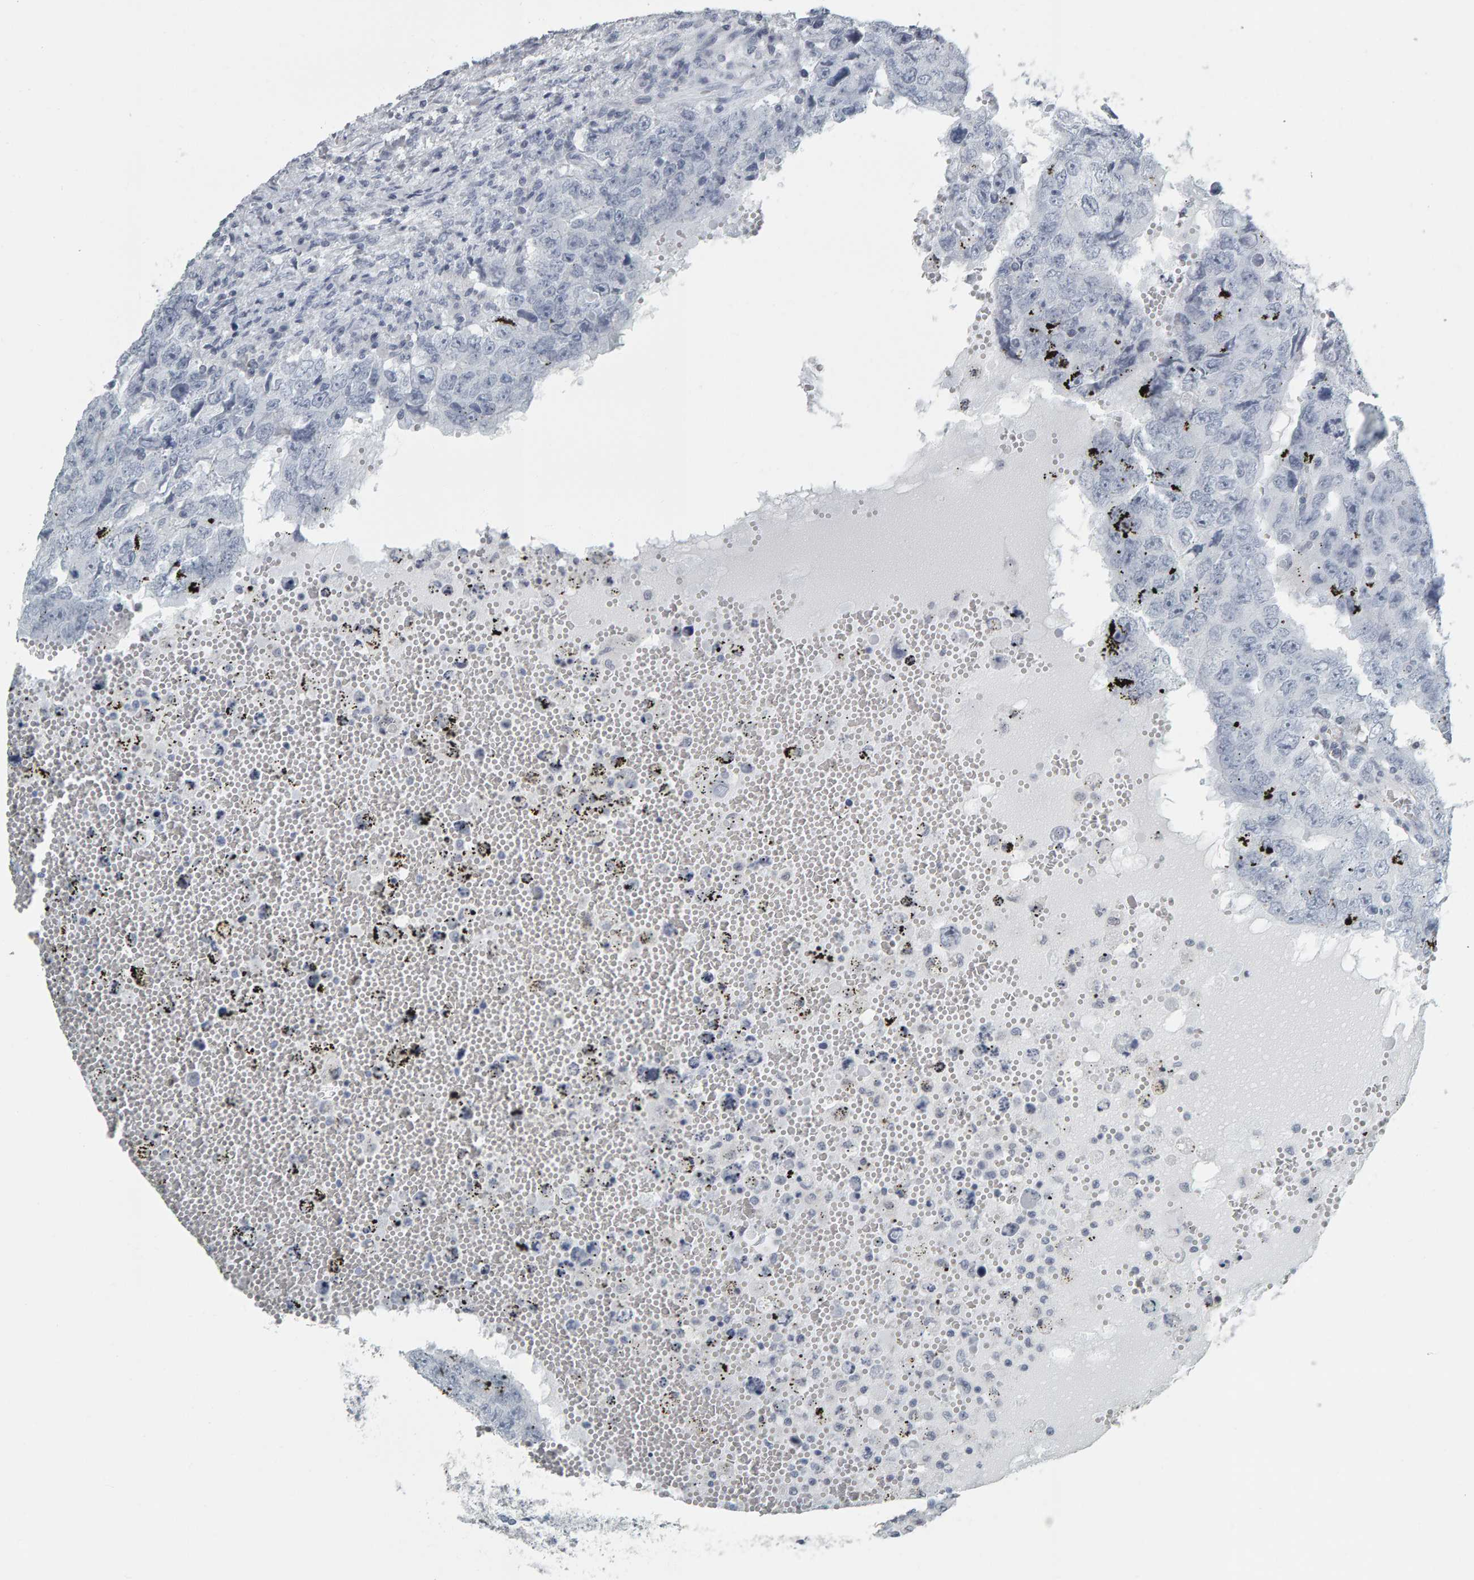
{"staining": {"intensity": "negative", "quantity": "none", "location": "none"}, "tissue": "testis cancer", "cell_type": "Tumor cells", "image_type": "cancer", "snomed": [{"axis": "morphology", "description": "Carcinoma, Embryonal, NOS"}, {"axis": "topography", "description": "Testis"}], "caption": "This is an IHC image of embryonal carcinoma (testis). There is no positivity in tumor cells.", "gene": "PYY", "patient": {"sex": "male", "age": 26}}